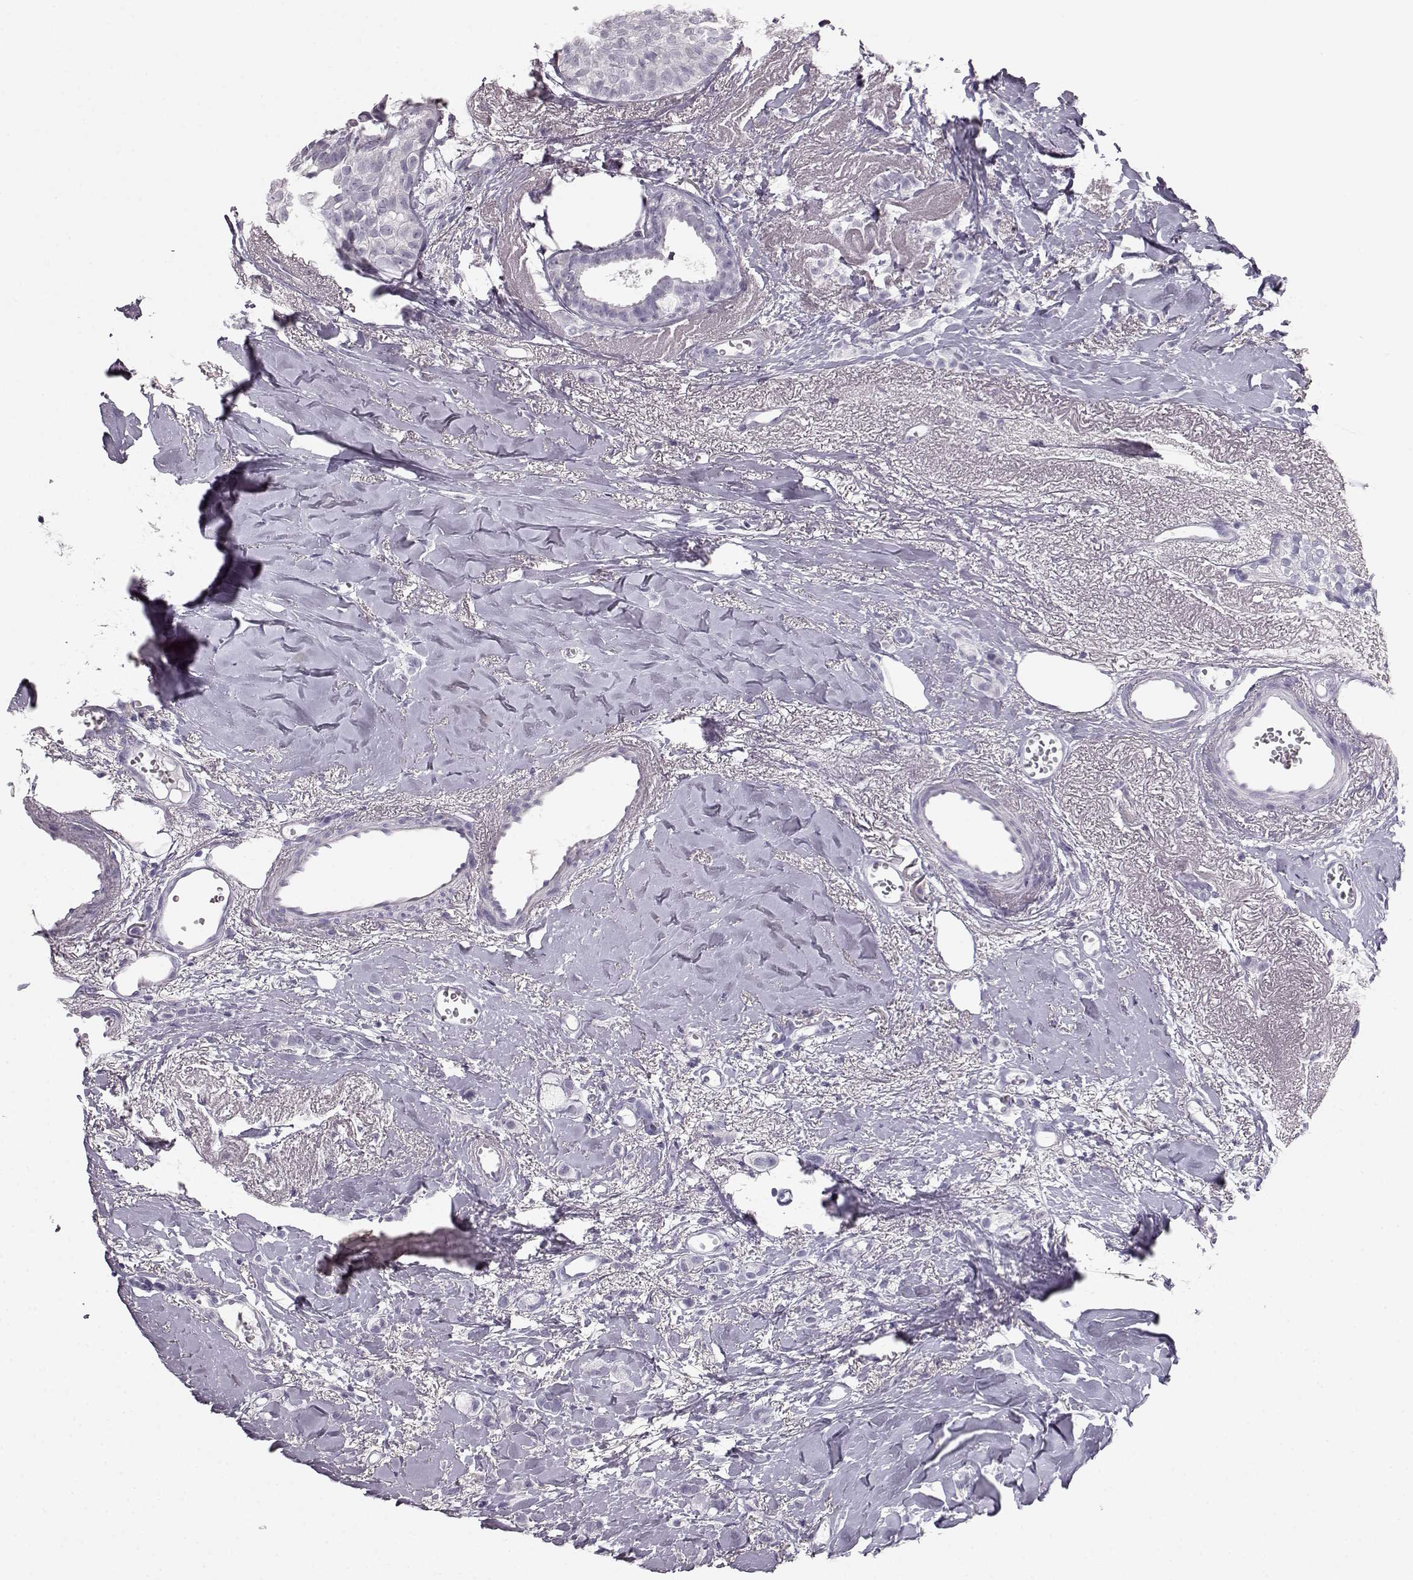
{"staining": {"intensity": "negative", "quantity": "none", "location": "none"}, "tissue": "breast cancer", "cell_type": "Tumor cells", "image_type": "cancer", "snomed": [{"axis": "morphology", "description": "Duct carcinoma"}, {"axis": "topography", "description": "Breast"}], "caption": "Tumor cells show no significant staining in breast cancer.", "gene": "BFSP2", "patient": {"sex": "female", "age": 85}}